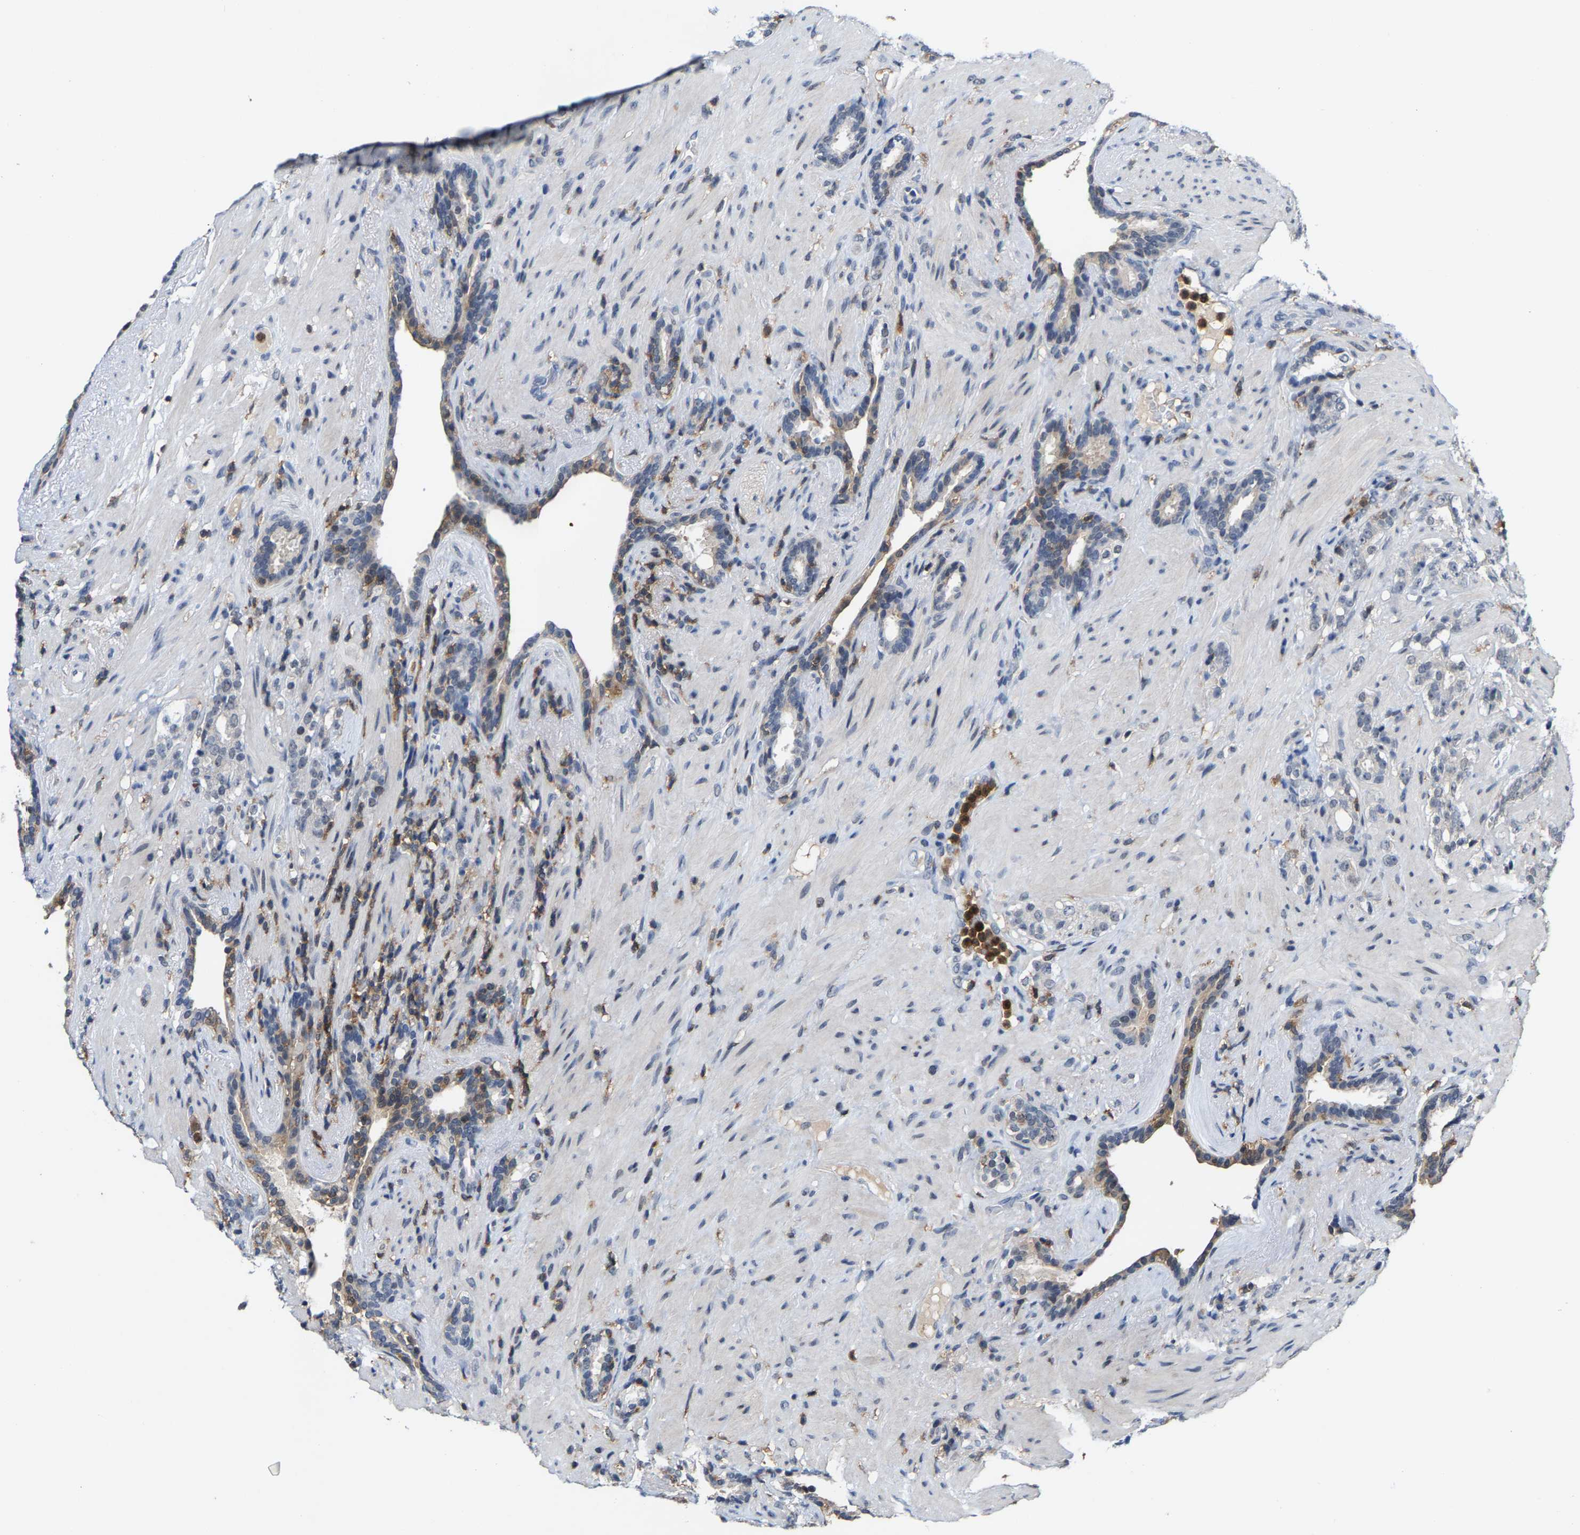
{"staining": {"intensity": "negative", "quantity": "none", "location": "none"}, "tissue": "prostate cancer", "cell_type": "Tumor cells", "image_type": "cancer", "snomed": [{"axis": "morphology", "description": "Adenocarcinoma, High grade"}, {"axis": "topography", "description": "Prostate"}], "caption": "Immunohistochemical staining of human high-grade adenocarcinoma (prostate) exhibits no significant expression in tumor cells.", "gene": "FGD3", "patient": {"sex": "male", "age": 71}}